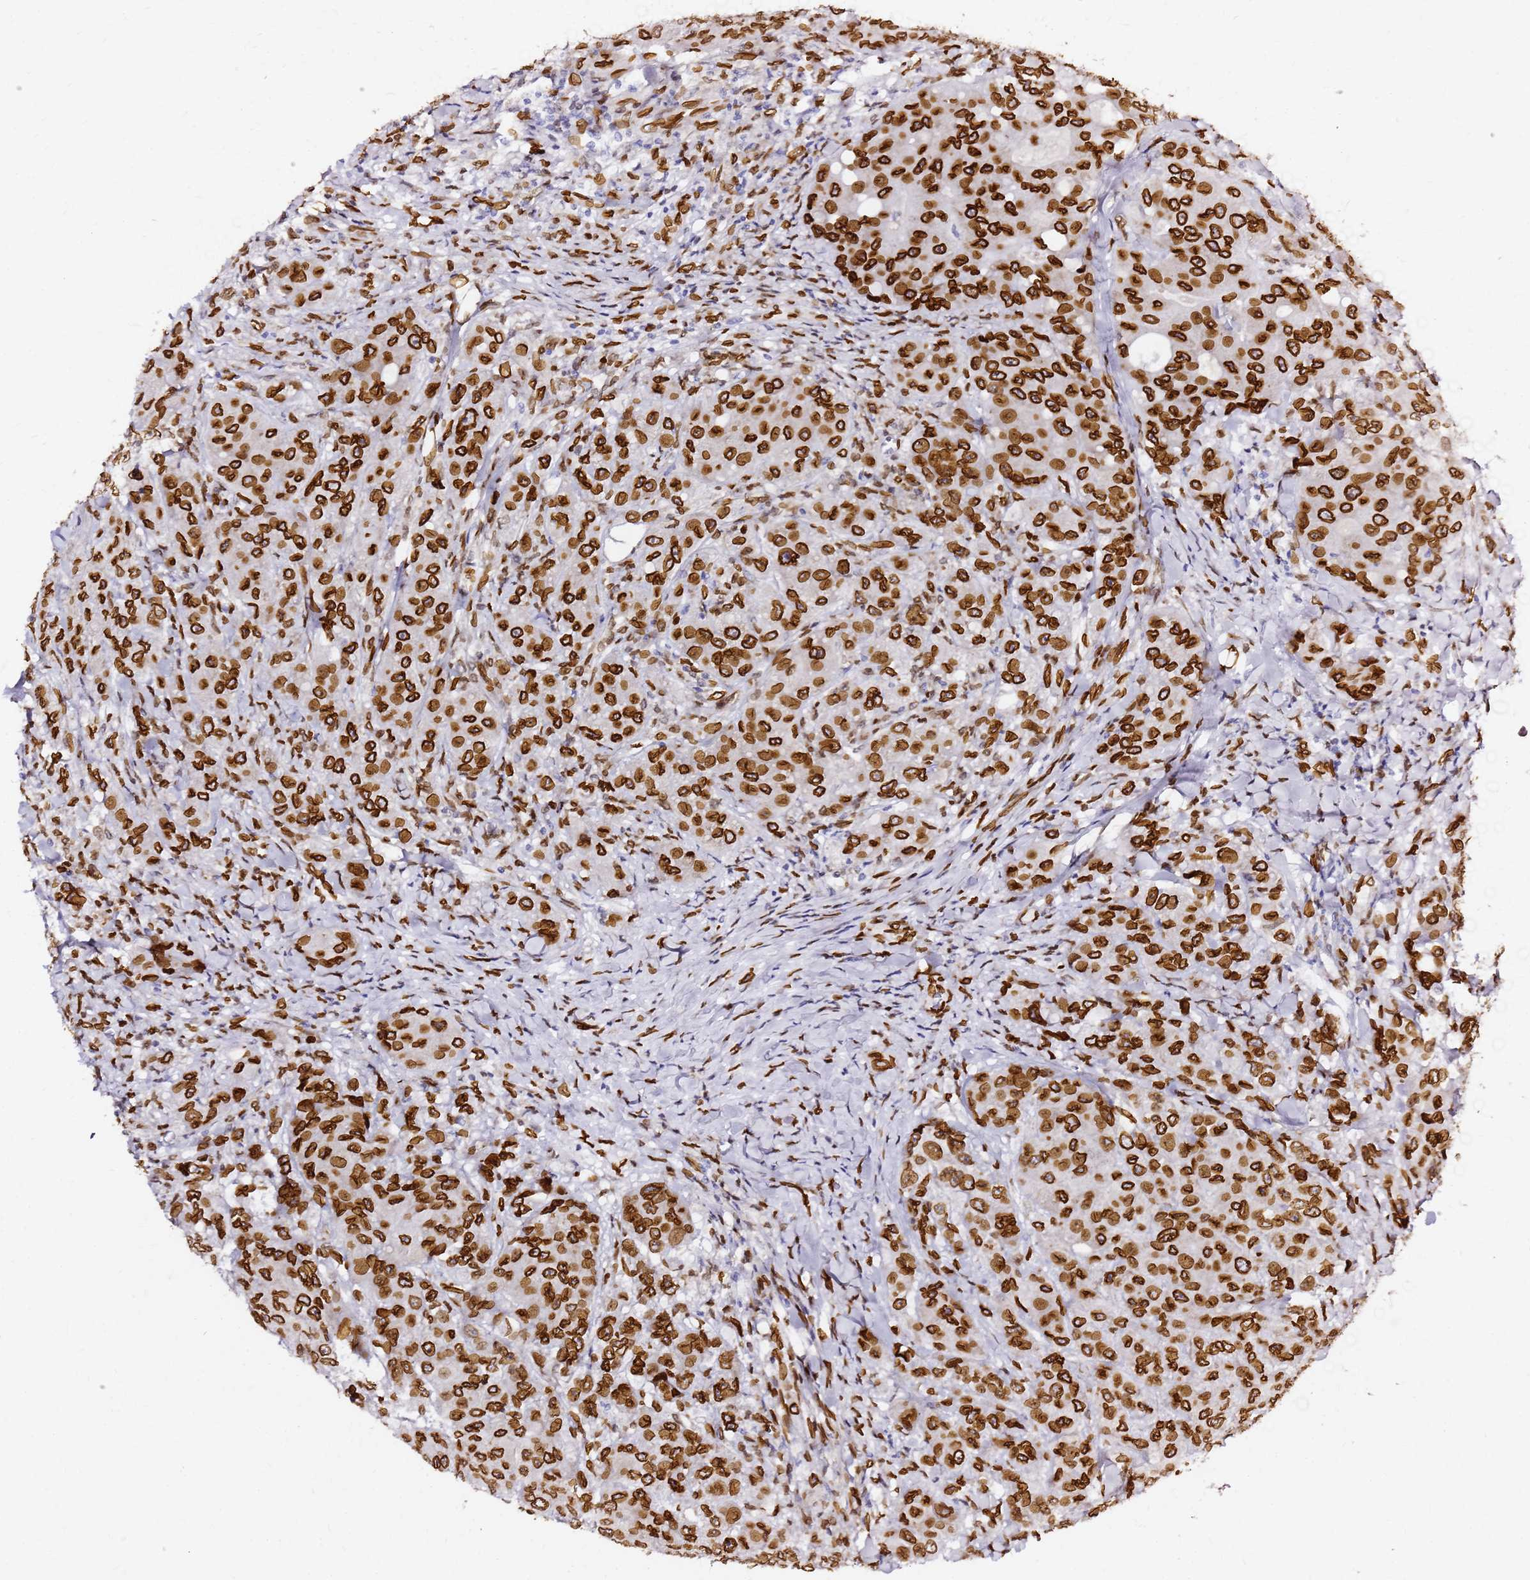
{"staining": {"intensity": "strong", "quantity": ">75%", "location": "cytoplasmic/membranous,nuclear"}, "tissue": "breast cancer", "cell_type": "Tumor cells", "image_type": "cancer", "snomed": [{"axis": "morphology", "description": "Duct carcinoma"}, {"axis": "topography", "description": "Breast"}], "caption": "IHC of human breast cancer reveals high levels of strong cytoplasmic/membranous and nuclear positivity in approximately >75% of tumor cells.", "gene": "C6orf141", "patient": {"sex": "female", "age": 43}}